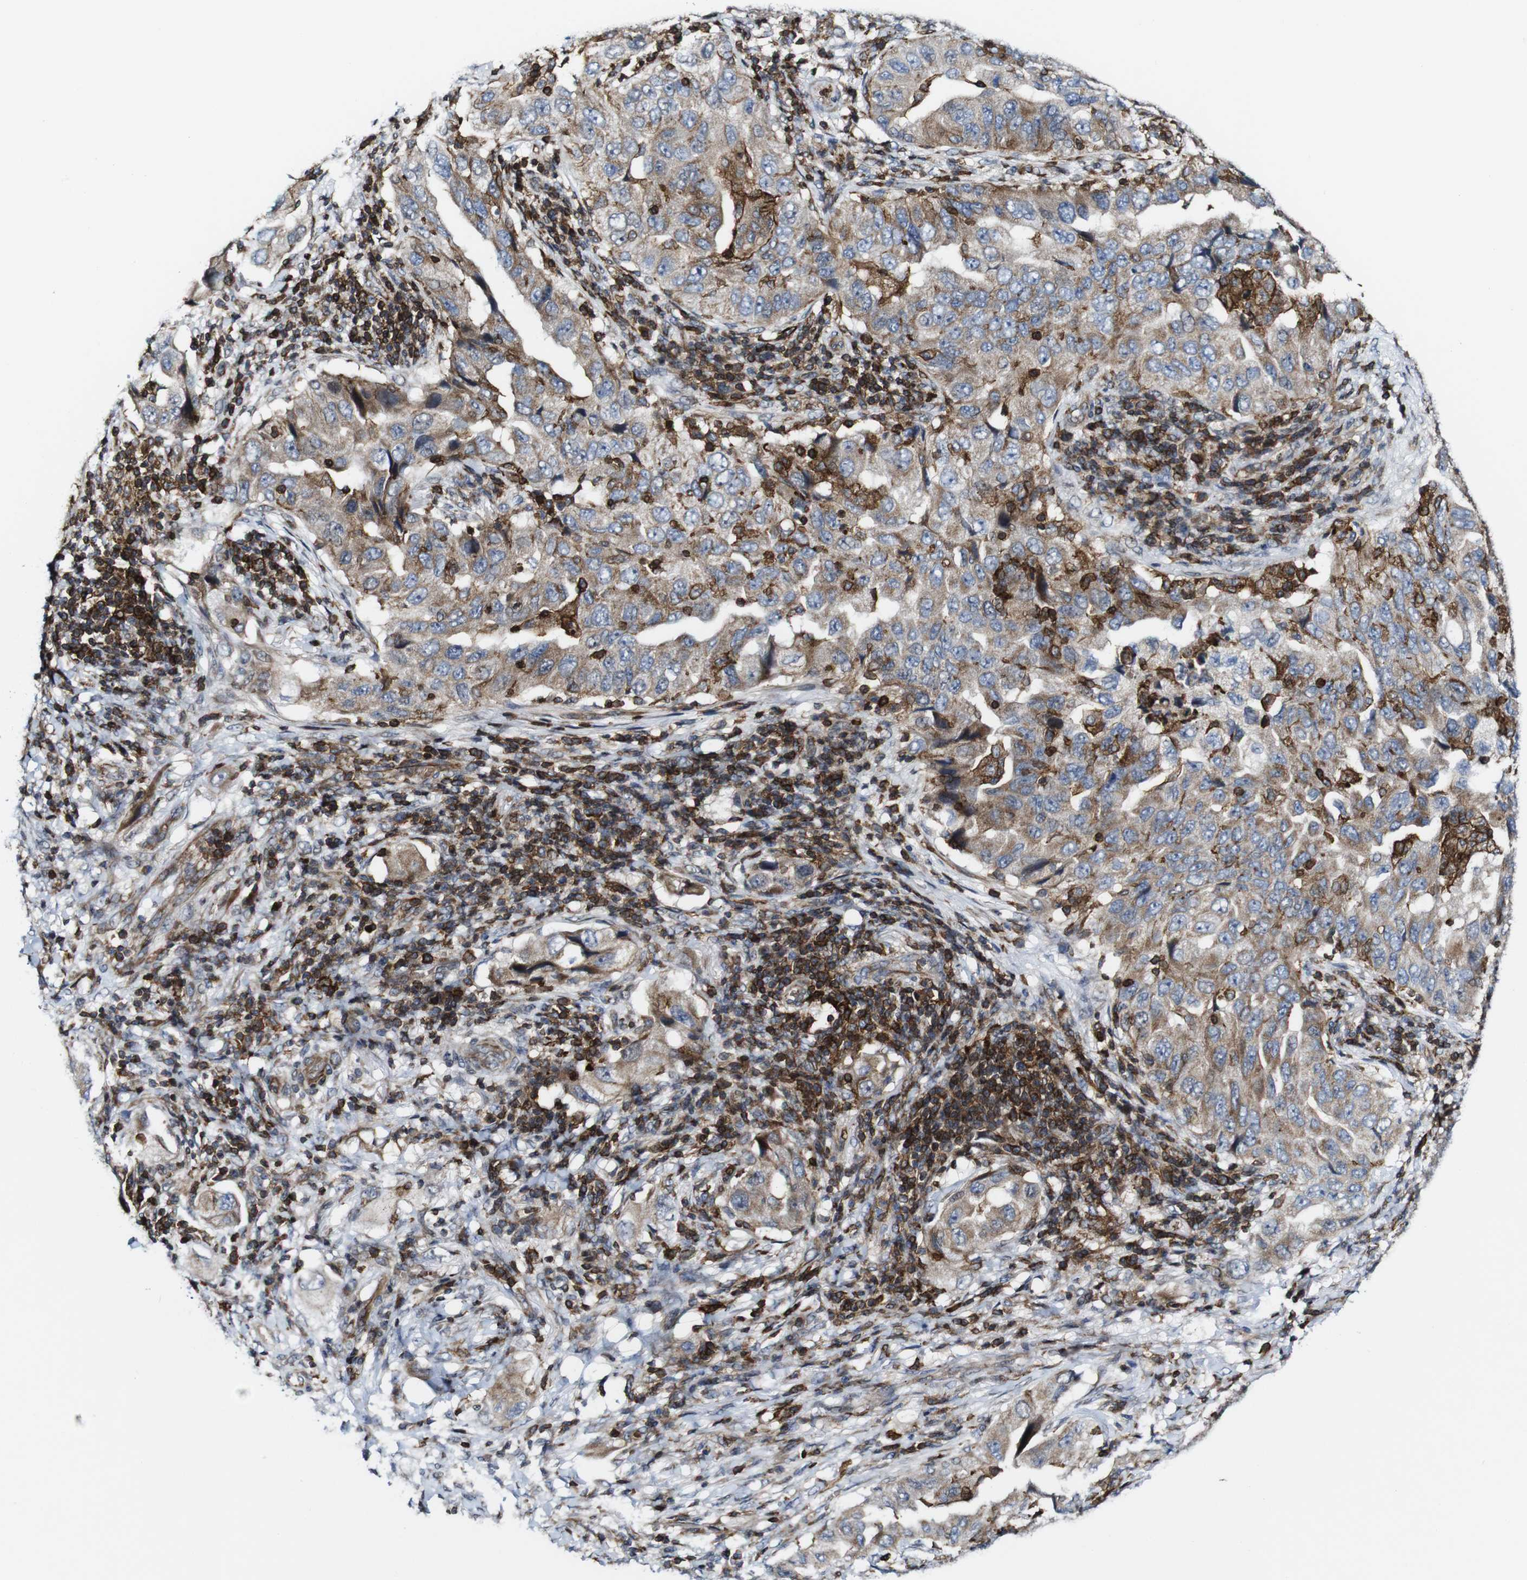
{"staining": {"intensity": "weak", "quantity": ">75%", "location": "cytoplasmic/membranous"}, "tissue": "lung cancer", "cell_type": "Tumor cells", "image_type": "cancer", "snomed": [{"axis": "morphology", "description": "Adenocarcinoma, NOS"}, {"axis": "topography", "description": "Lung"}], "caption": "Lung adenocarcinoma stained with a brown dye displays weak cytoplasmic/membranous positive expression in about >75% of tumor cells.", "gene": "JAK2", "patient": {"sex": "female", "age": 65}}